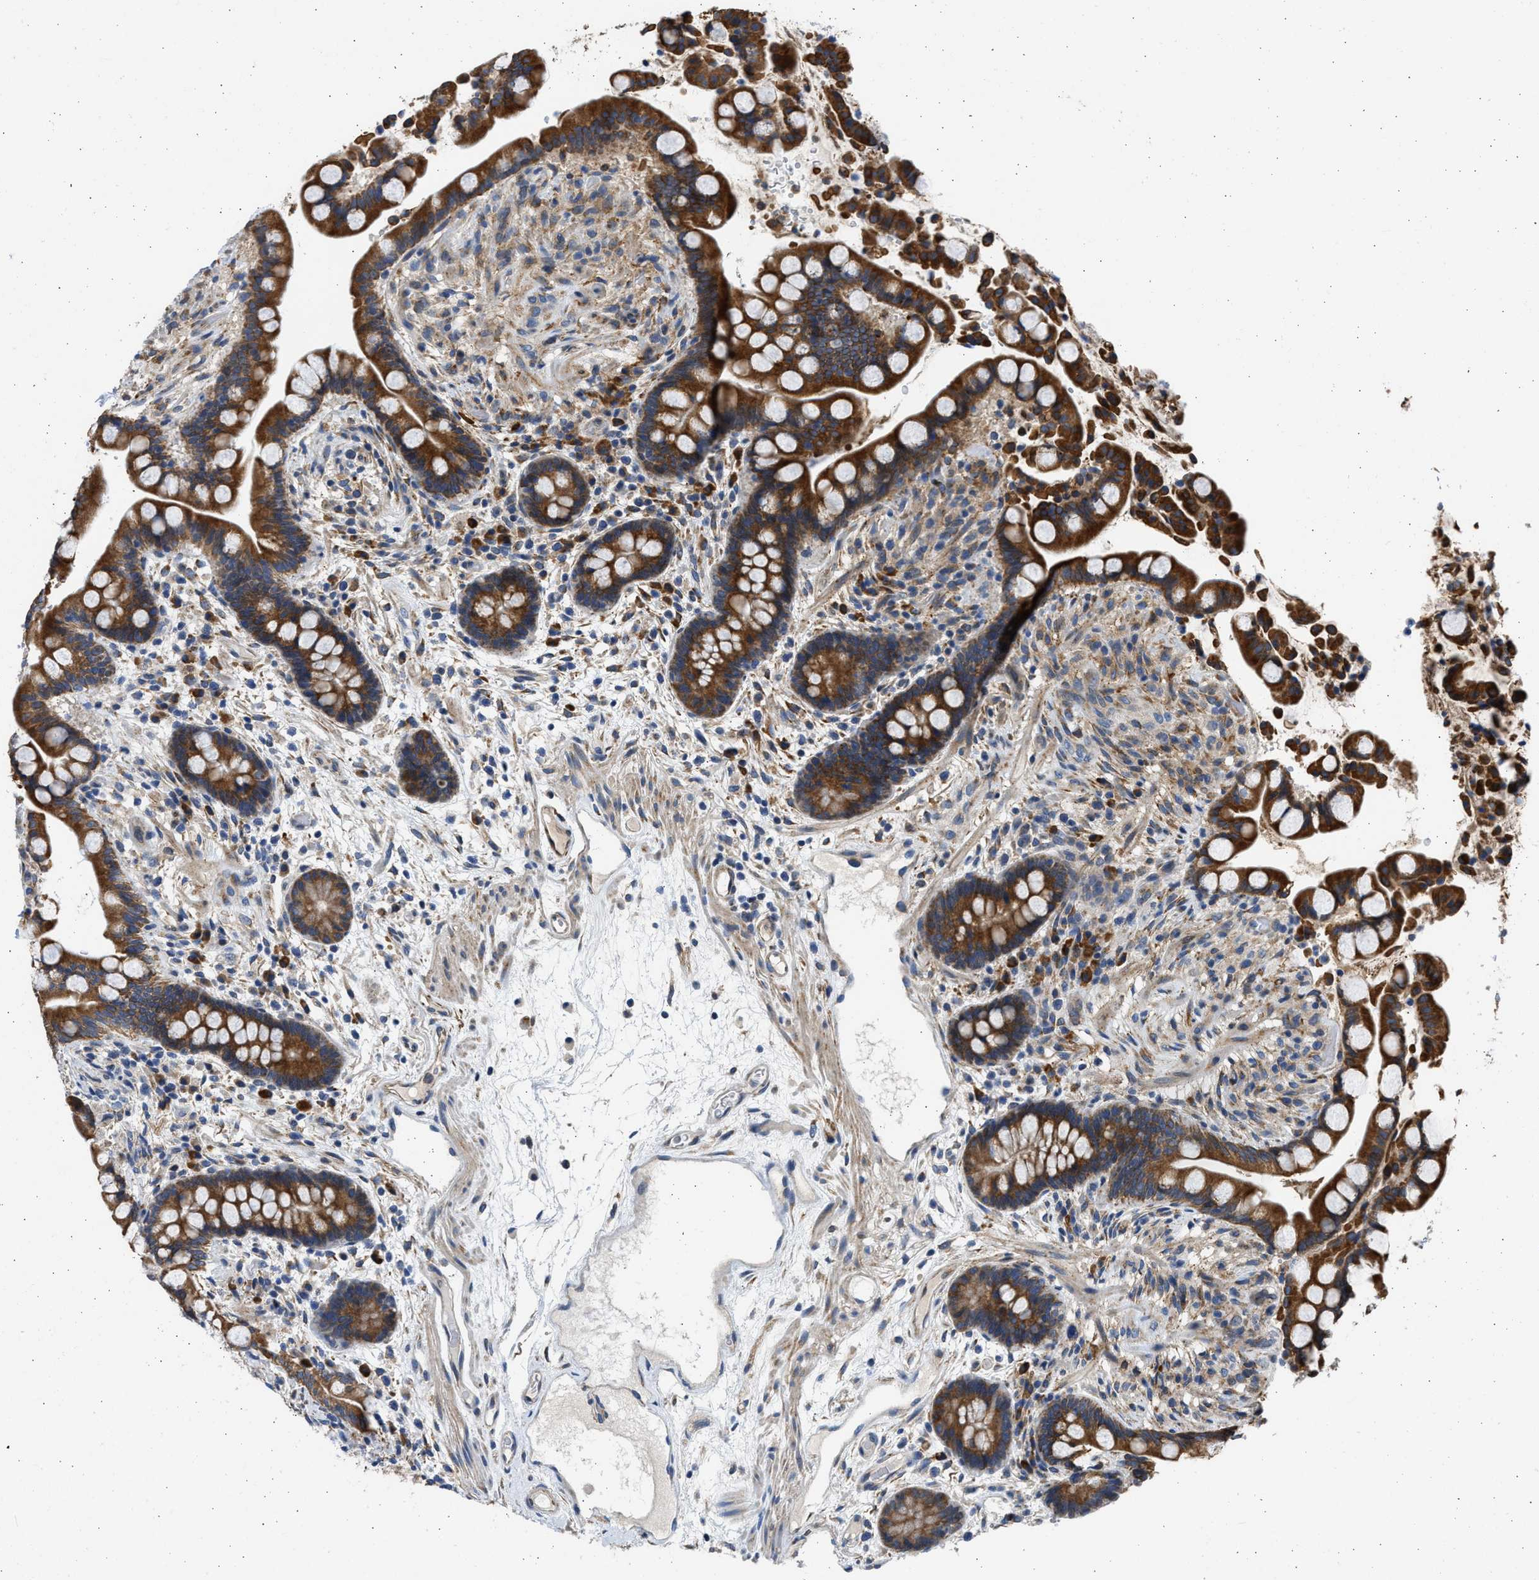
{"staining": {"intensity": "weak", "quantity": ">75%", "location": "cytoplasmic/membranous"}, "tissue": "colon", "cell_type": "Endothelial cells", "image_type": "normal", "snomed": [{"axis": "morphology", "description": "Normal tissue, NOS"}, {"axis": "topography", "description": "Colon"}], "caption": "Immunohistochemistry histopathology image of benign colon stained for a protein (brown), which displays low levels of weak cytoplasmic/membranous staining in about >75% of endothelial cells.", "gene": "PLD2", "patient": {"sex": "male", "age": 73}}